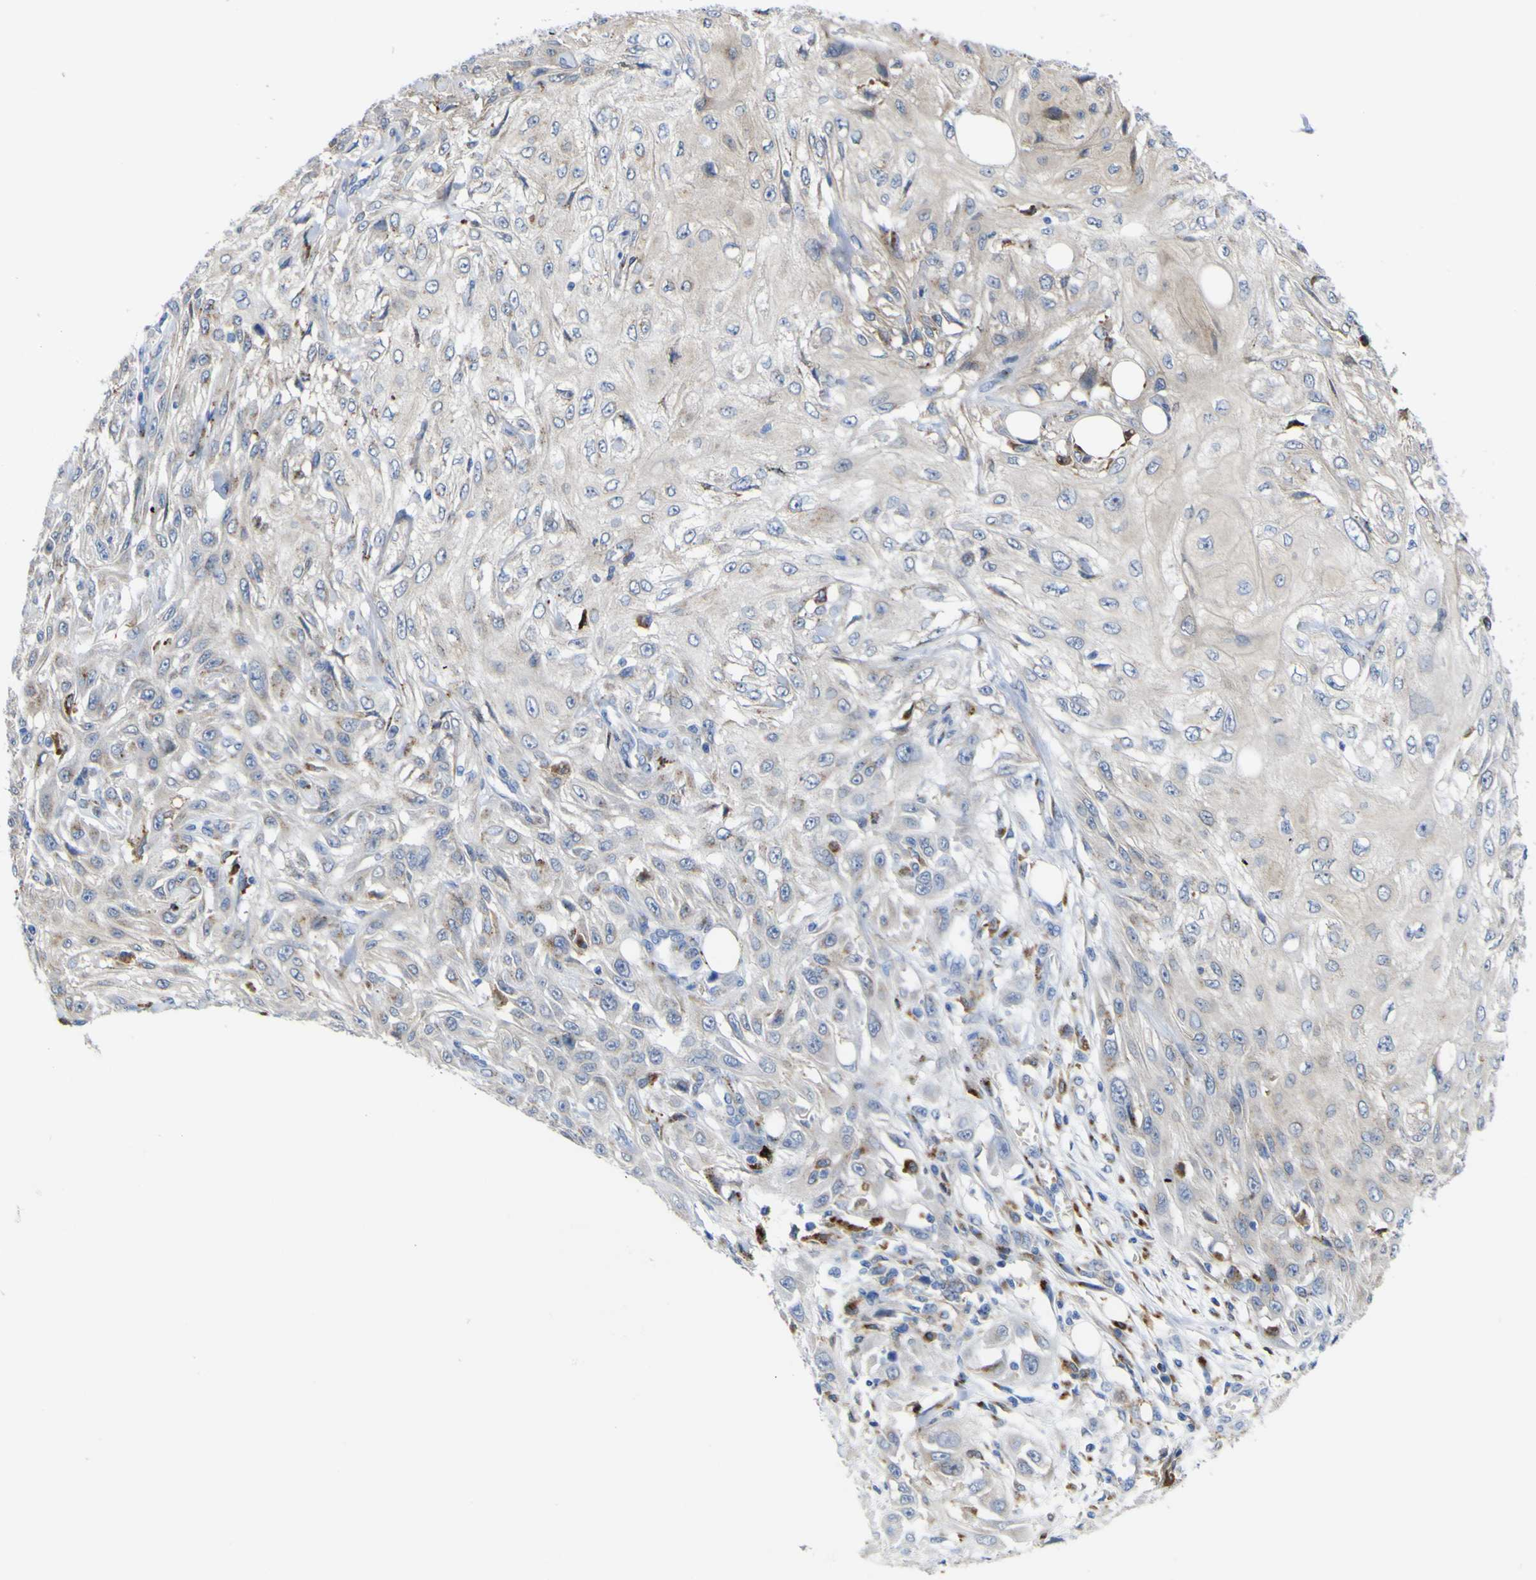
{"staining": {"intensity": "weak", "quantity": ">75%", "location": "cytoplasmic/membranous"}, "tissue": "skin cancer", "cell_type": "Tumor cells", "image_type": "cancer", "snomed": [{"axis": "morphology", "description": "Squamous cell carcinoma, NOS"}, {"axis": "topography", "description": "Skin"}], "caption": "Weak cytoplasmic/membranous protein expression is seen in about >75% of tumor cells in skin cancer.", "gene": "PTPRF", "patient": {"sex": "male", "age": 75}}